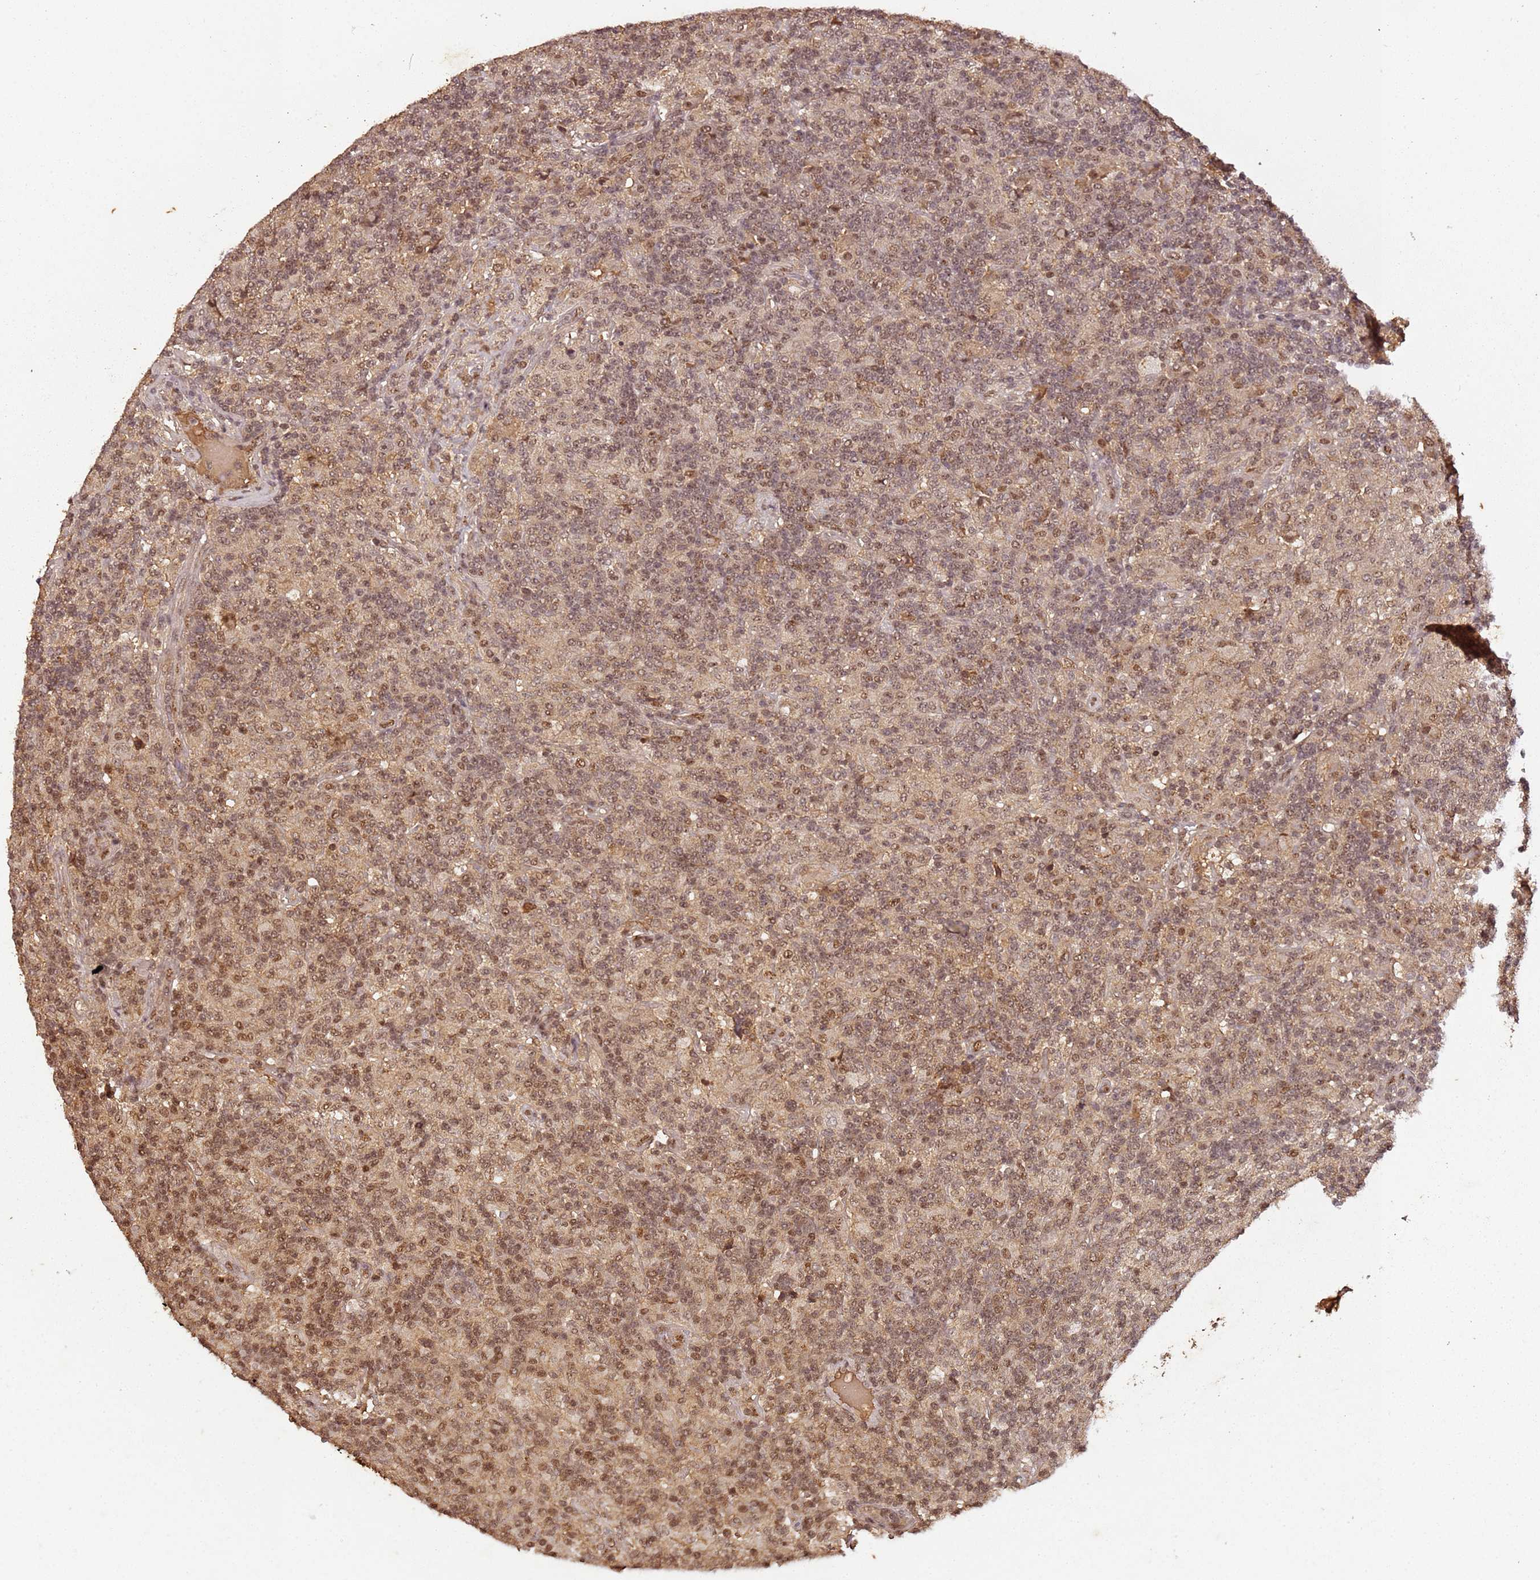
{"staining": {"intensity": "weak", "quantity": ">75%", "location": "nuclear"}, "tissue": "lymphoma", "cell_type": "Tumor cells", "image_type": "cancer", "snomed": [{"axis": "morphology", "description": "Hodgkin's disease, NOS"}, {"axis": "topography", "description": "Lymph node"}], "caption": "A brown stain highlights weak nuclear positivity of a protein in lymphoma tumor cells.", "gene": "COL1A2", "patient": {"sex": "male", "age": 70}}